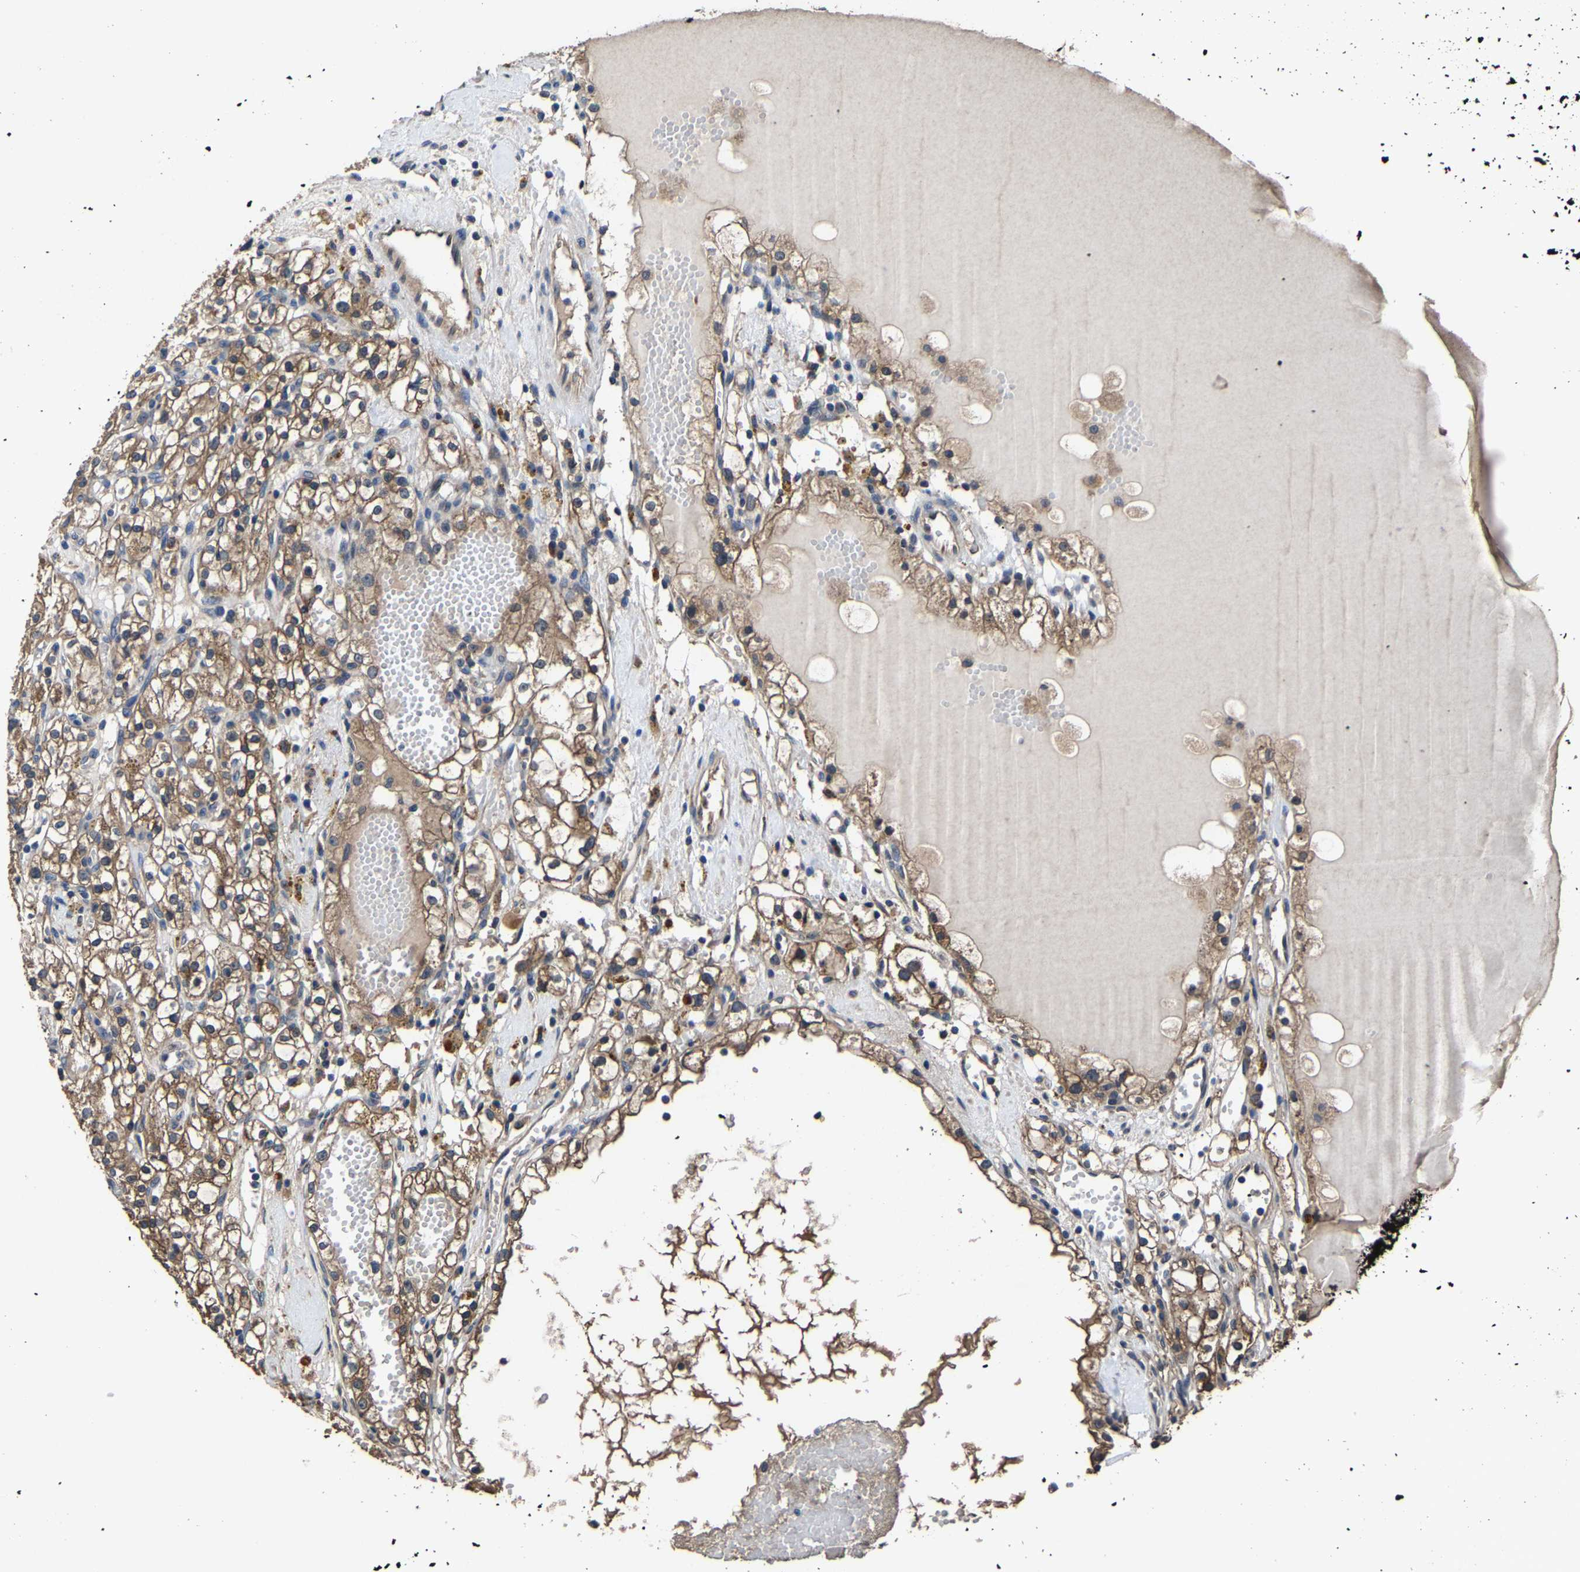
{"staining": {"intensity": "moderate", "quantity": ">75%", "location": "cytoplasmic/membranous"}, "tissue": "renal cancer", "cell_type": "Tumor cells", "image_type": "cancer", "snomed": [{"axis": "morphology", "description": "Adenocarcinoma, NOS"}, {"axis": "topography", "description": "Kidney"}], "caption": "This image reveals immunohistochemistry (IHC) staining of adenocarcinoma (renal), with medium moderate cytoplasmic/membranous staining in approximately >75% of tumor cells.", "gene": "EBAG9", "patient": {"sex": "male", "age": 56}}